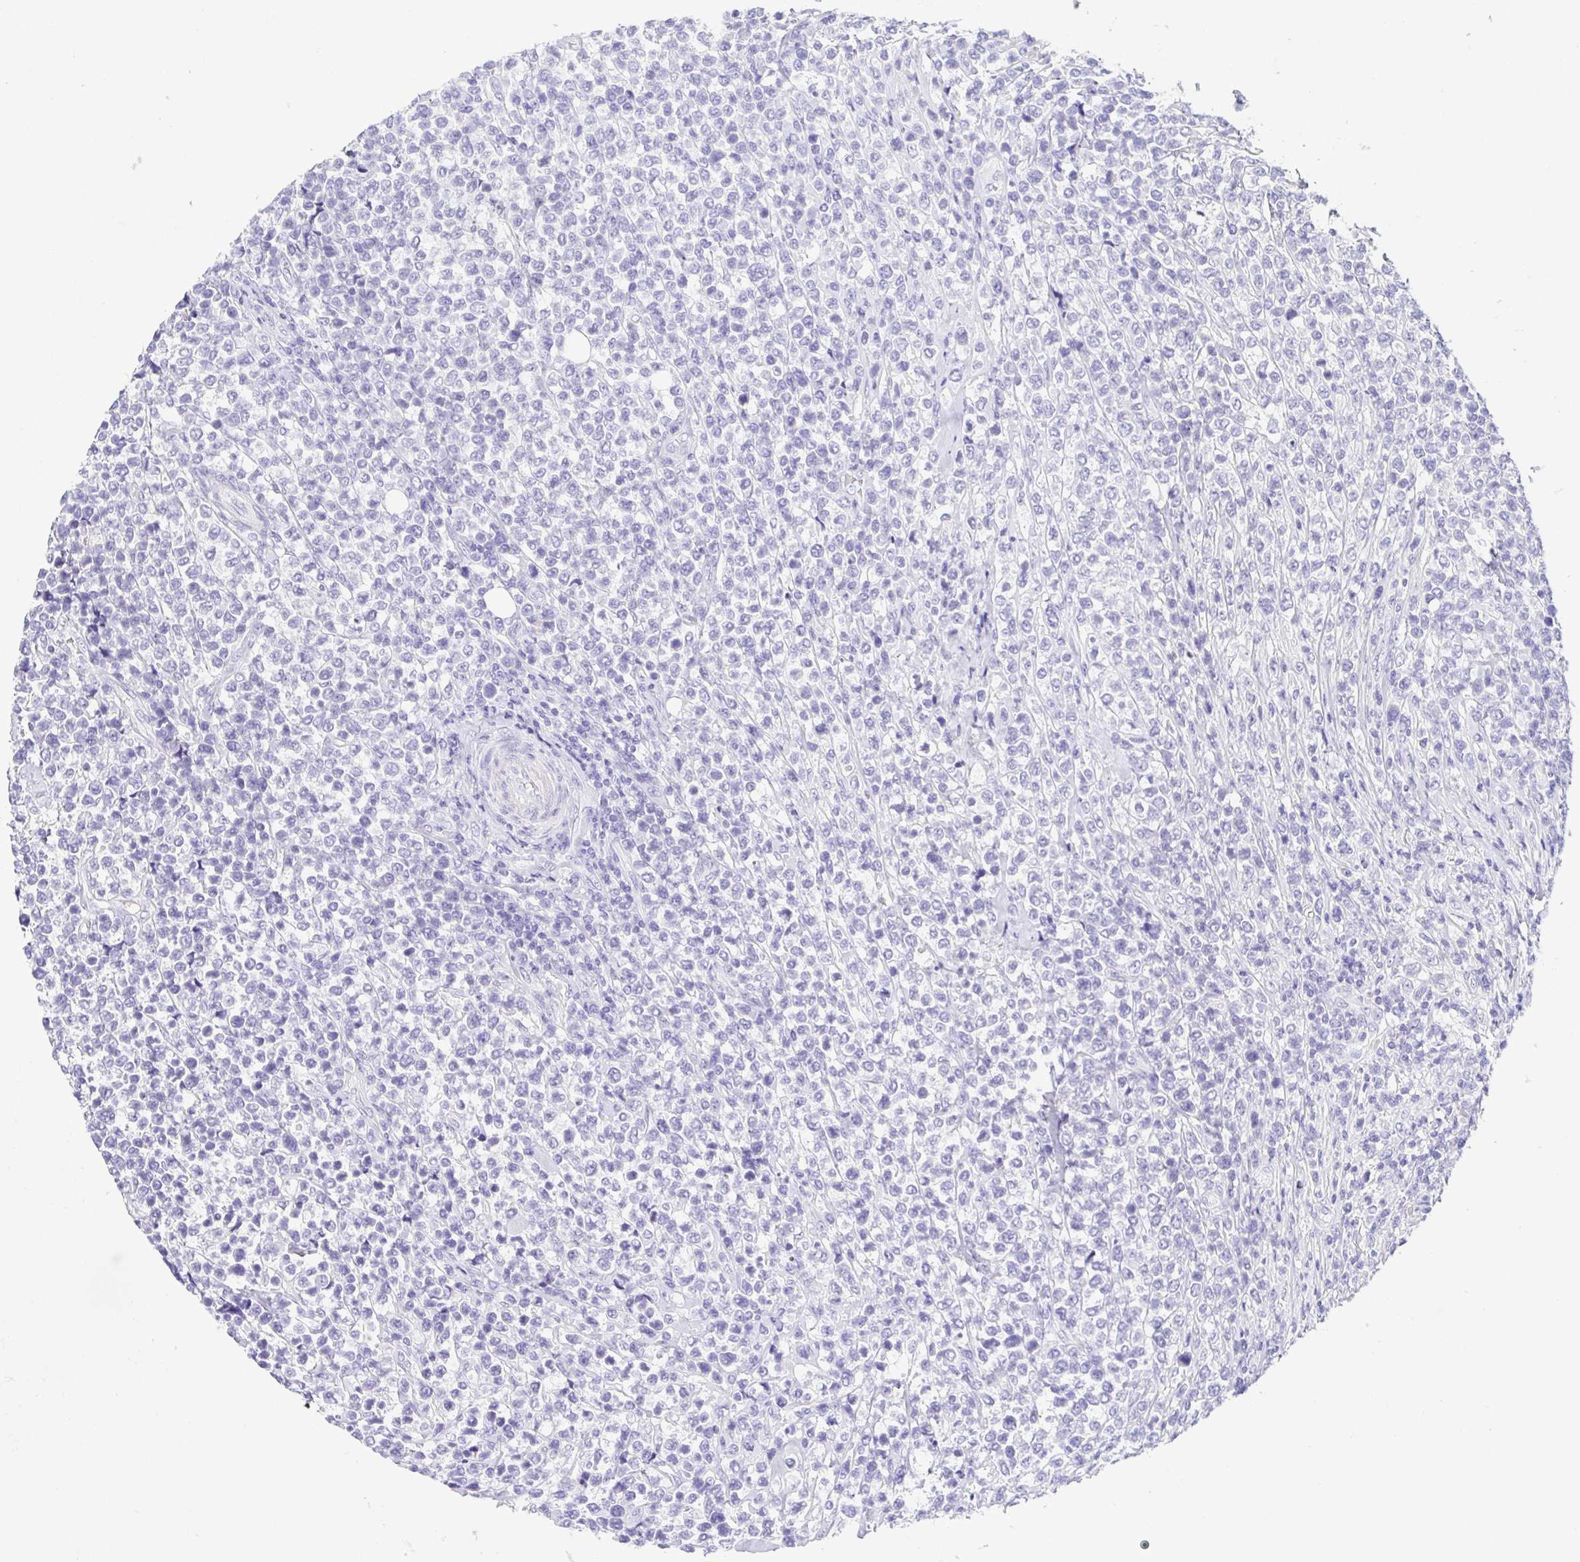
{"staining": {"intensity": "negative", "quantity": "none", "location": "none"}, "tissue": "lymphoma", "cell_type": "Tumor cells", "image_type": "cancer", "snomed": [{"axis": "morphology", "description": "Malignant lymphoma, non-Hodgkin's type, High grade"}, {"axis": "topography", "description": "Soft tissue"}], "caption": "Photomicrograph shows no protein positivity in tumor cells of malignant lymphoma, non-Hodgkin's type (high-grade) tissue.", "gene": "HAPLN2", "patient": {"sex": "female", "age": 56}}